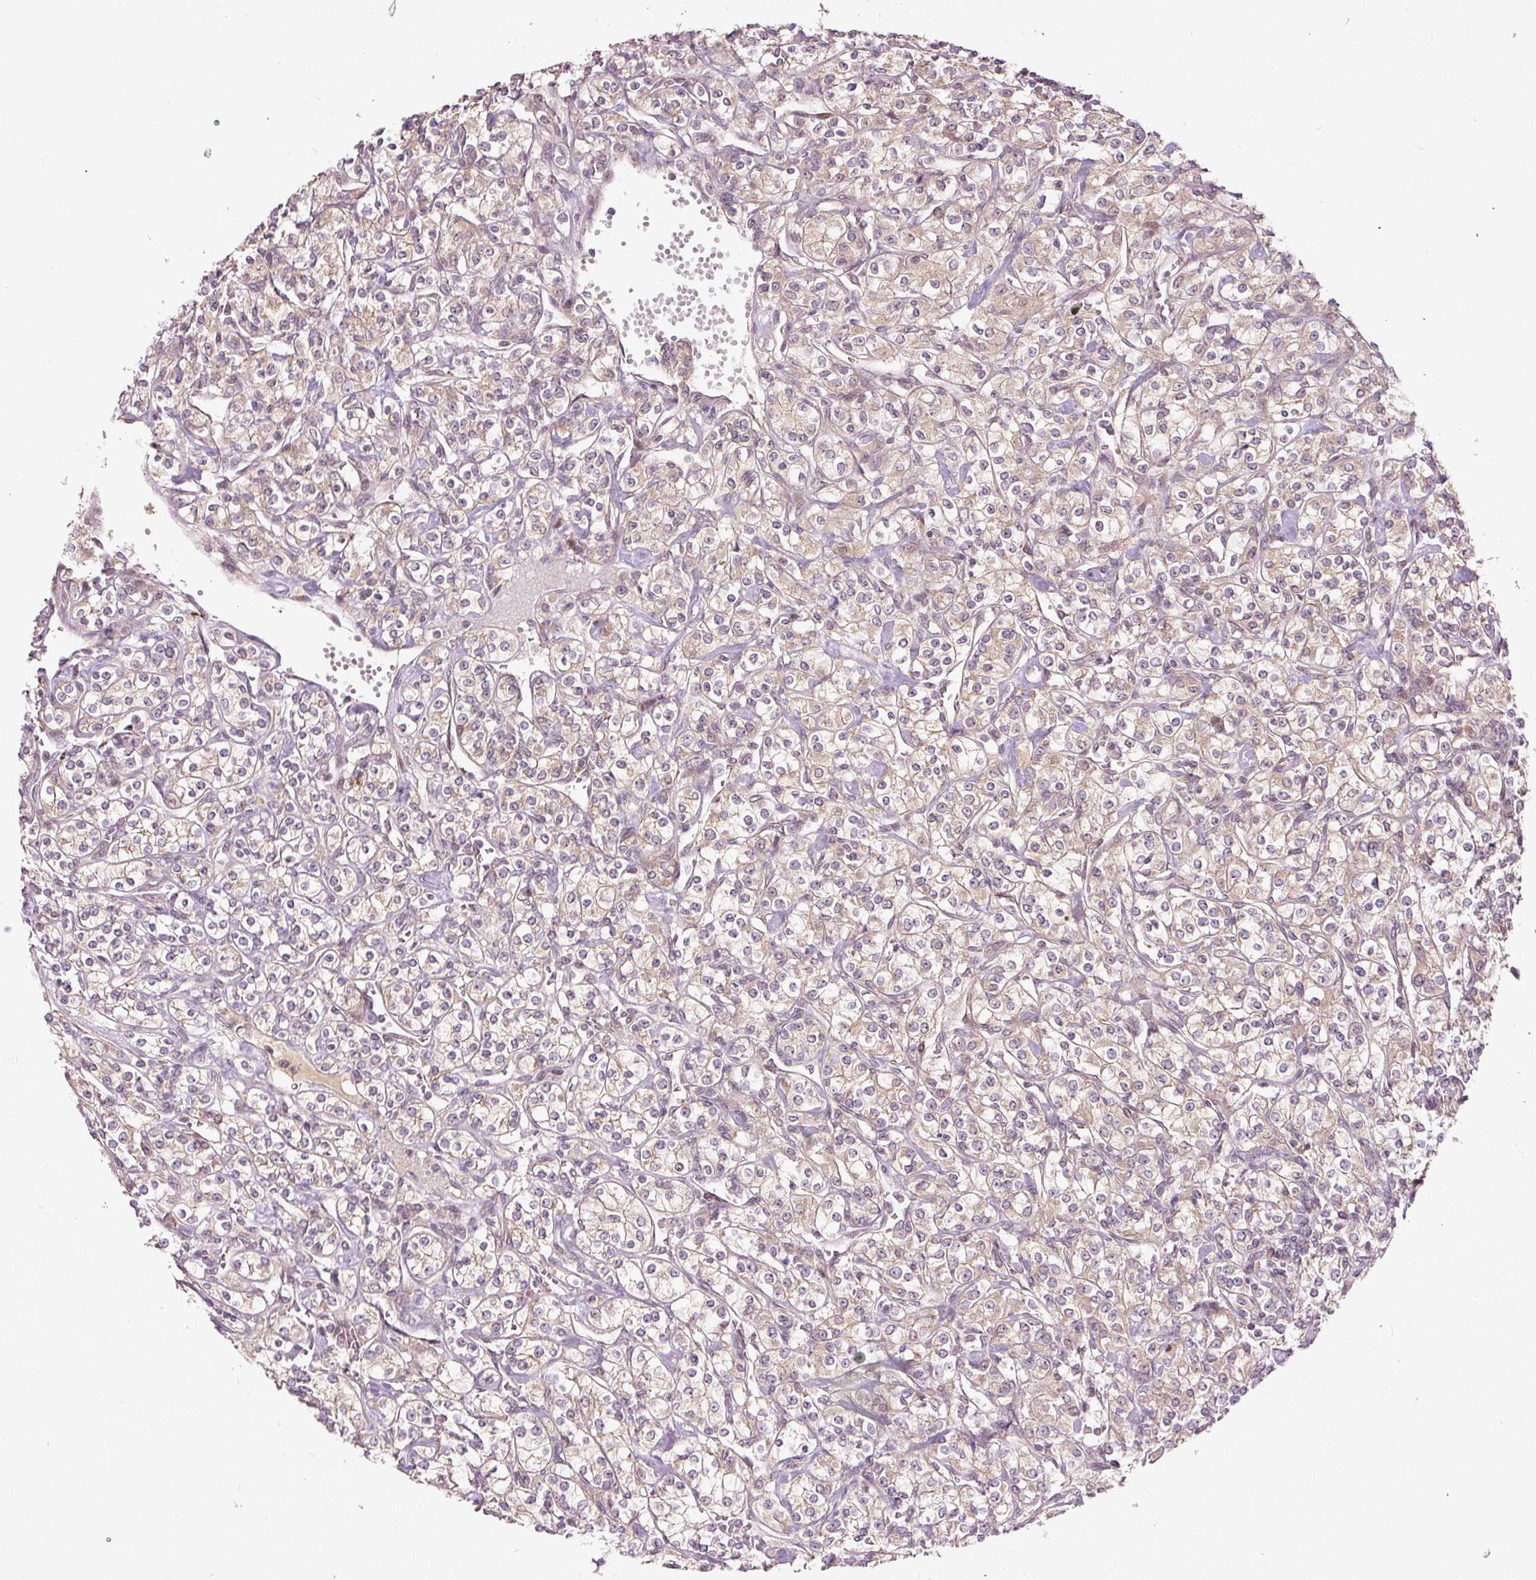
{"staining": {"intensity": "weak", "quantity": "<25%", "location": "cytoplasmic/membranous"}, "tissue": "renal cancer", "cell_type": "Tumor cells", "image_type": "cancer", "snomed": [{"axis": "morphology", "description": "Adenocarcinoma, NOS"}, {"axis": "topography", "description": "Kidney"}], "caption": "Immunohistochemistry (IHC) micrograph of human adenocarcinoma (renal) stained for a protein (brown), which reveals no staining in tumor cells.", "gene": "PCDHB1", "patient": {"sex": "male", "age": 77}}